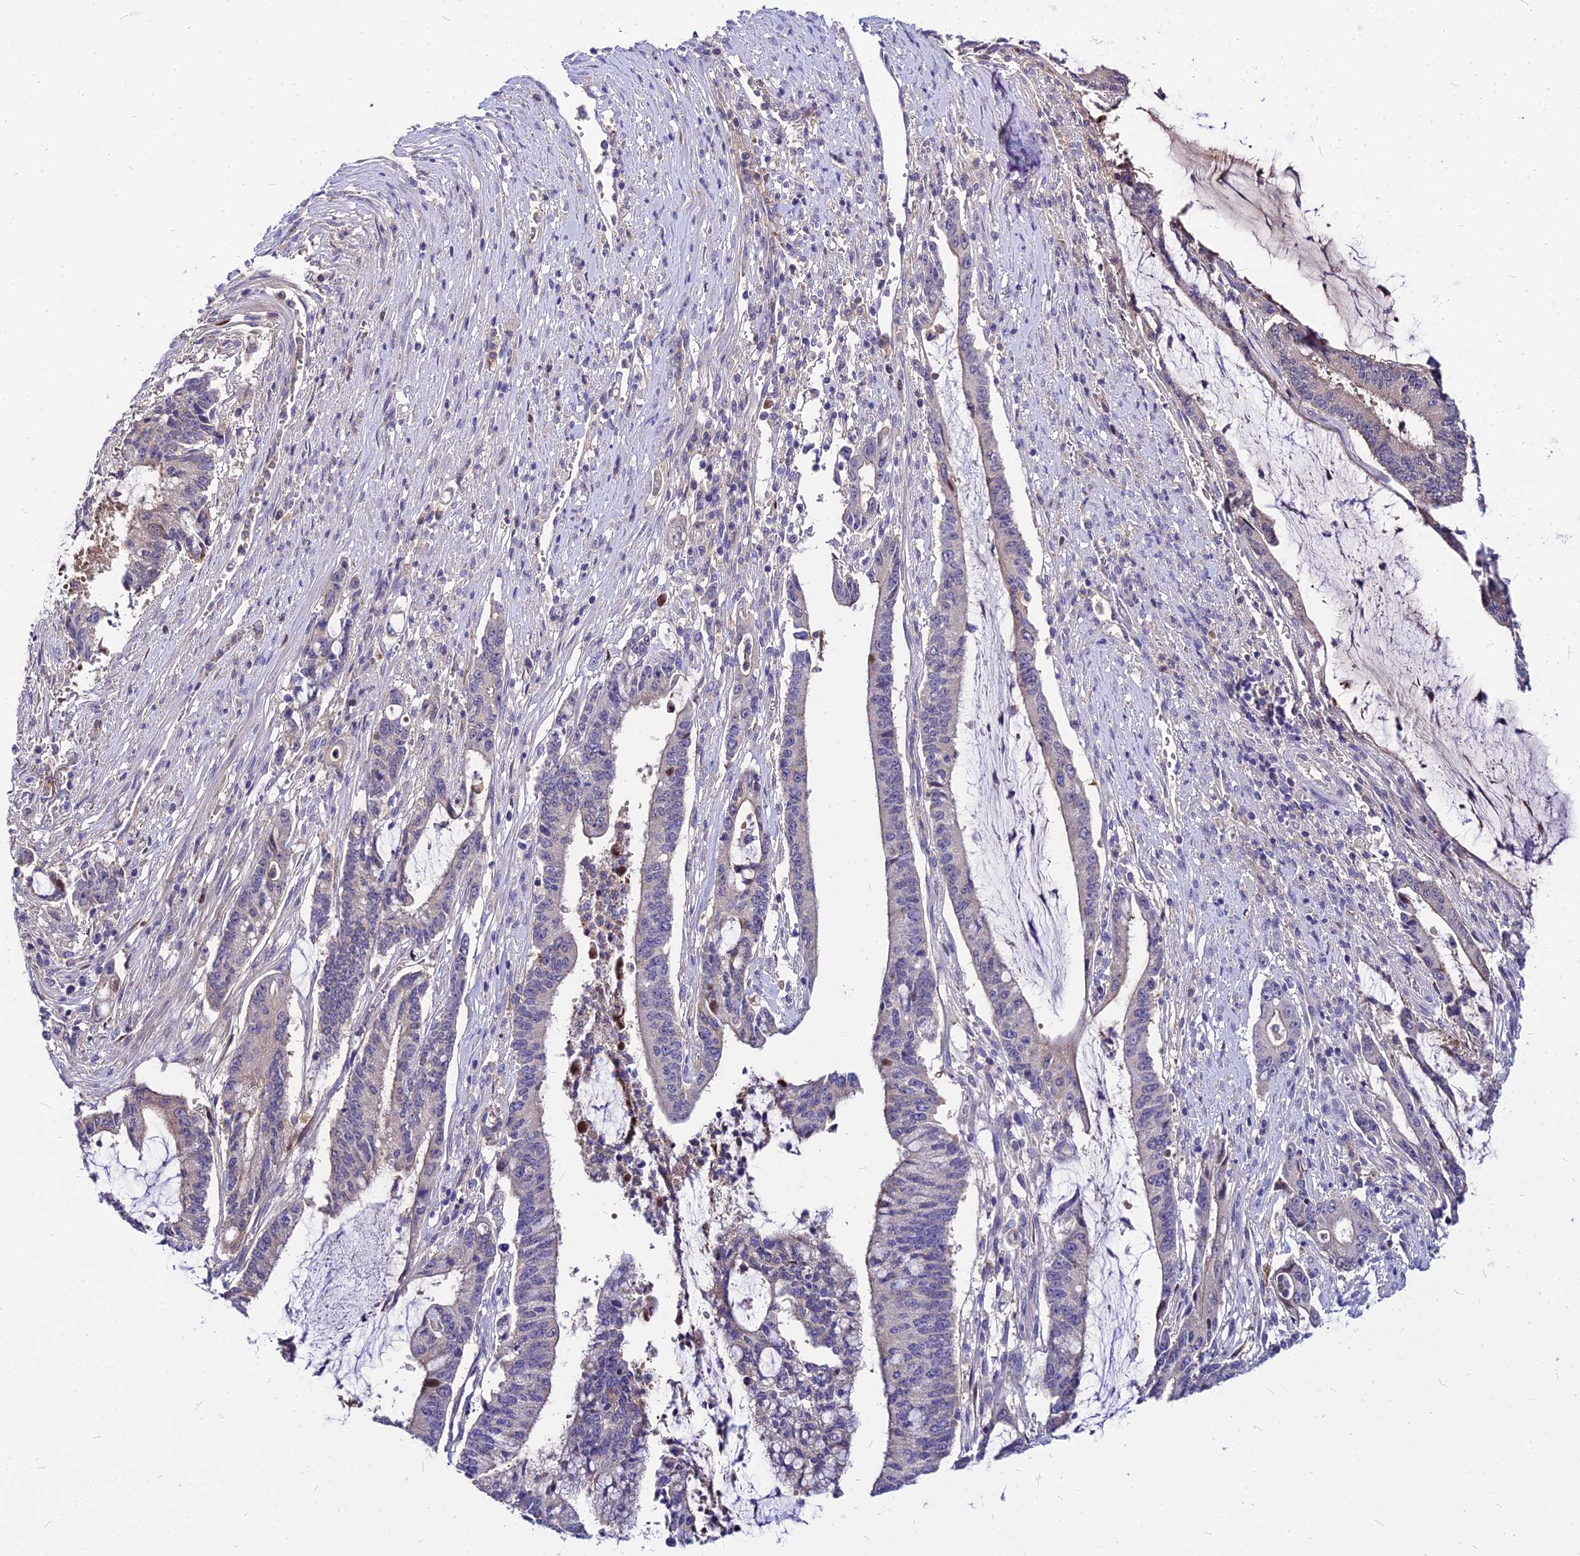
{"staining": {"intensity": "weak", "quantity": "<25%", "location": "cytoplasmic/membranous"}, "tissue": "pancreatic cancer", "cell_type": "Tumor cells", "image_type": "cancer", "snomed": [{"axis": "morphology", "description": "Adenocarcinoma, NOS"}, {"axis": "topography", "description": "Pancreas"}], "caption": "A micrograph of pancreatic cancer (adenocarcinoma) stained for a protein shows no brown staining in tumor cells.", "gene": "ACSM6", "patient": {"sex": "female", "age": 50}}